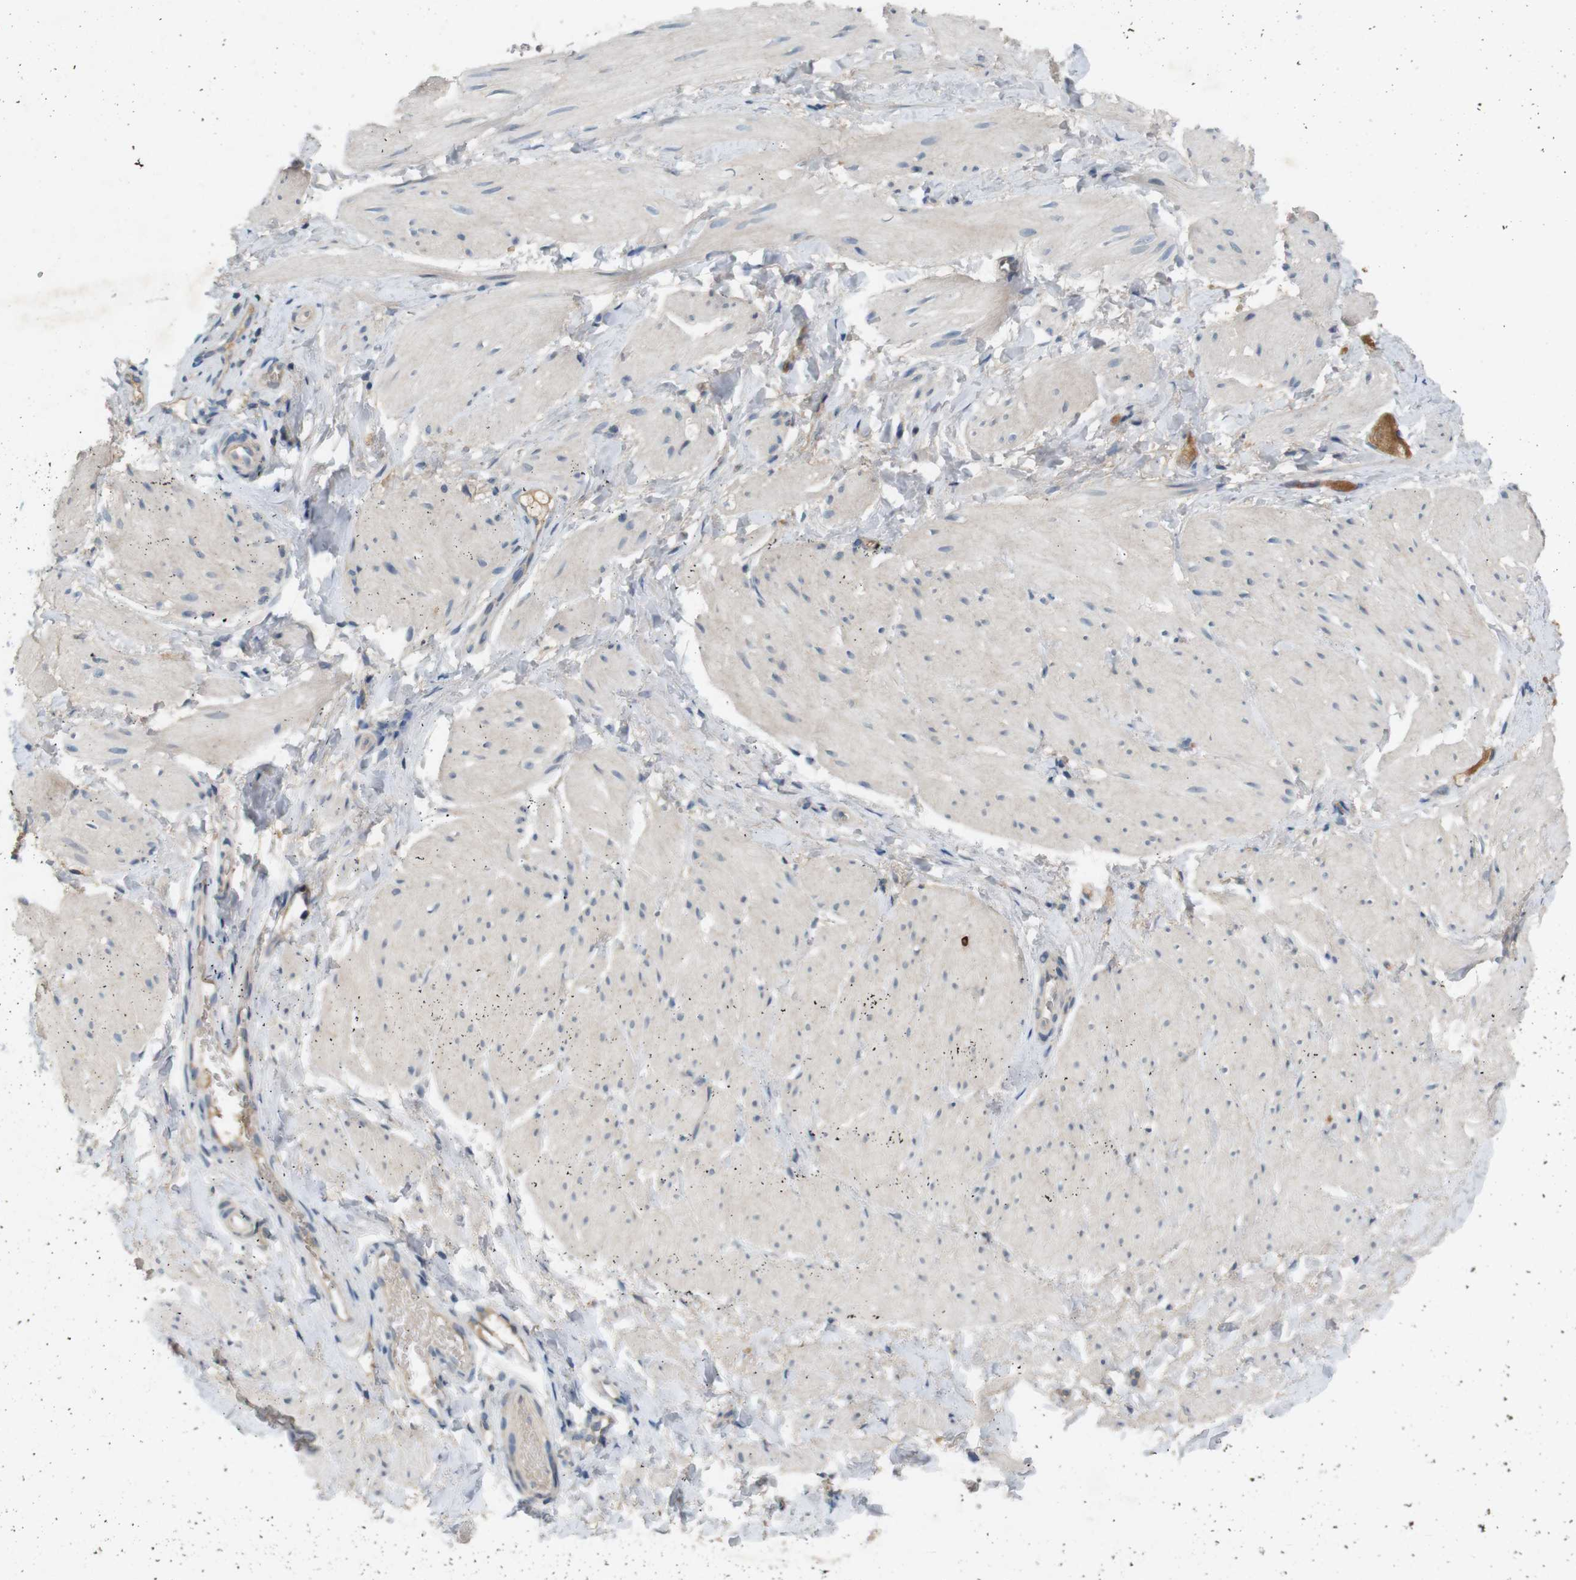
{"staining": {"intensity": "negative", "quantity": "none", "location": "none"}, "tissue": "smooth muscle", "cell_type": "Smooth muscle cells", "image_type": "normal", "snomed": [{"axis": "morphology", "description": "Normal tissue, NOS"}, {"axis": "topography", "description": "Smooth muscle"}], "caption": "Immunohistochemistry micrograph of normal smooth muscle: smooth muscle stained with DAB (3,3'-diaminobenzidine) shows no significant protein staining in smooth muscle cells. The staining was performed using DAB to visualize the protein expression in brown, while the nuclei were stained in blue with hematoxylin (Magnification: 20x).", "gene": "PVR", "patient": {"sex": "male", "age": 16}}